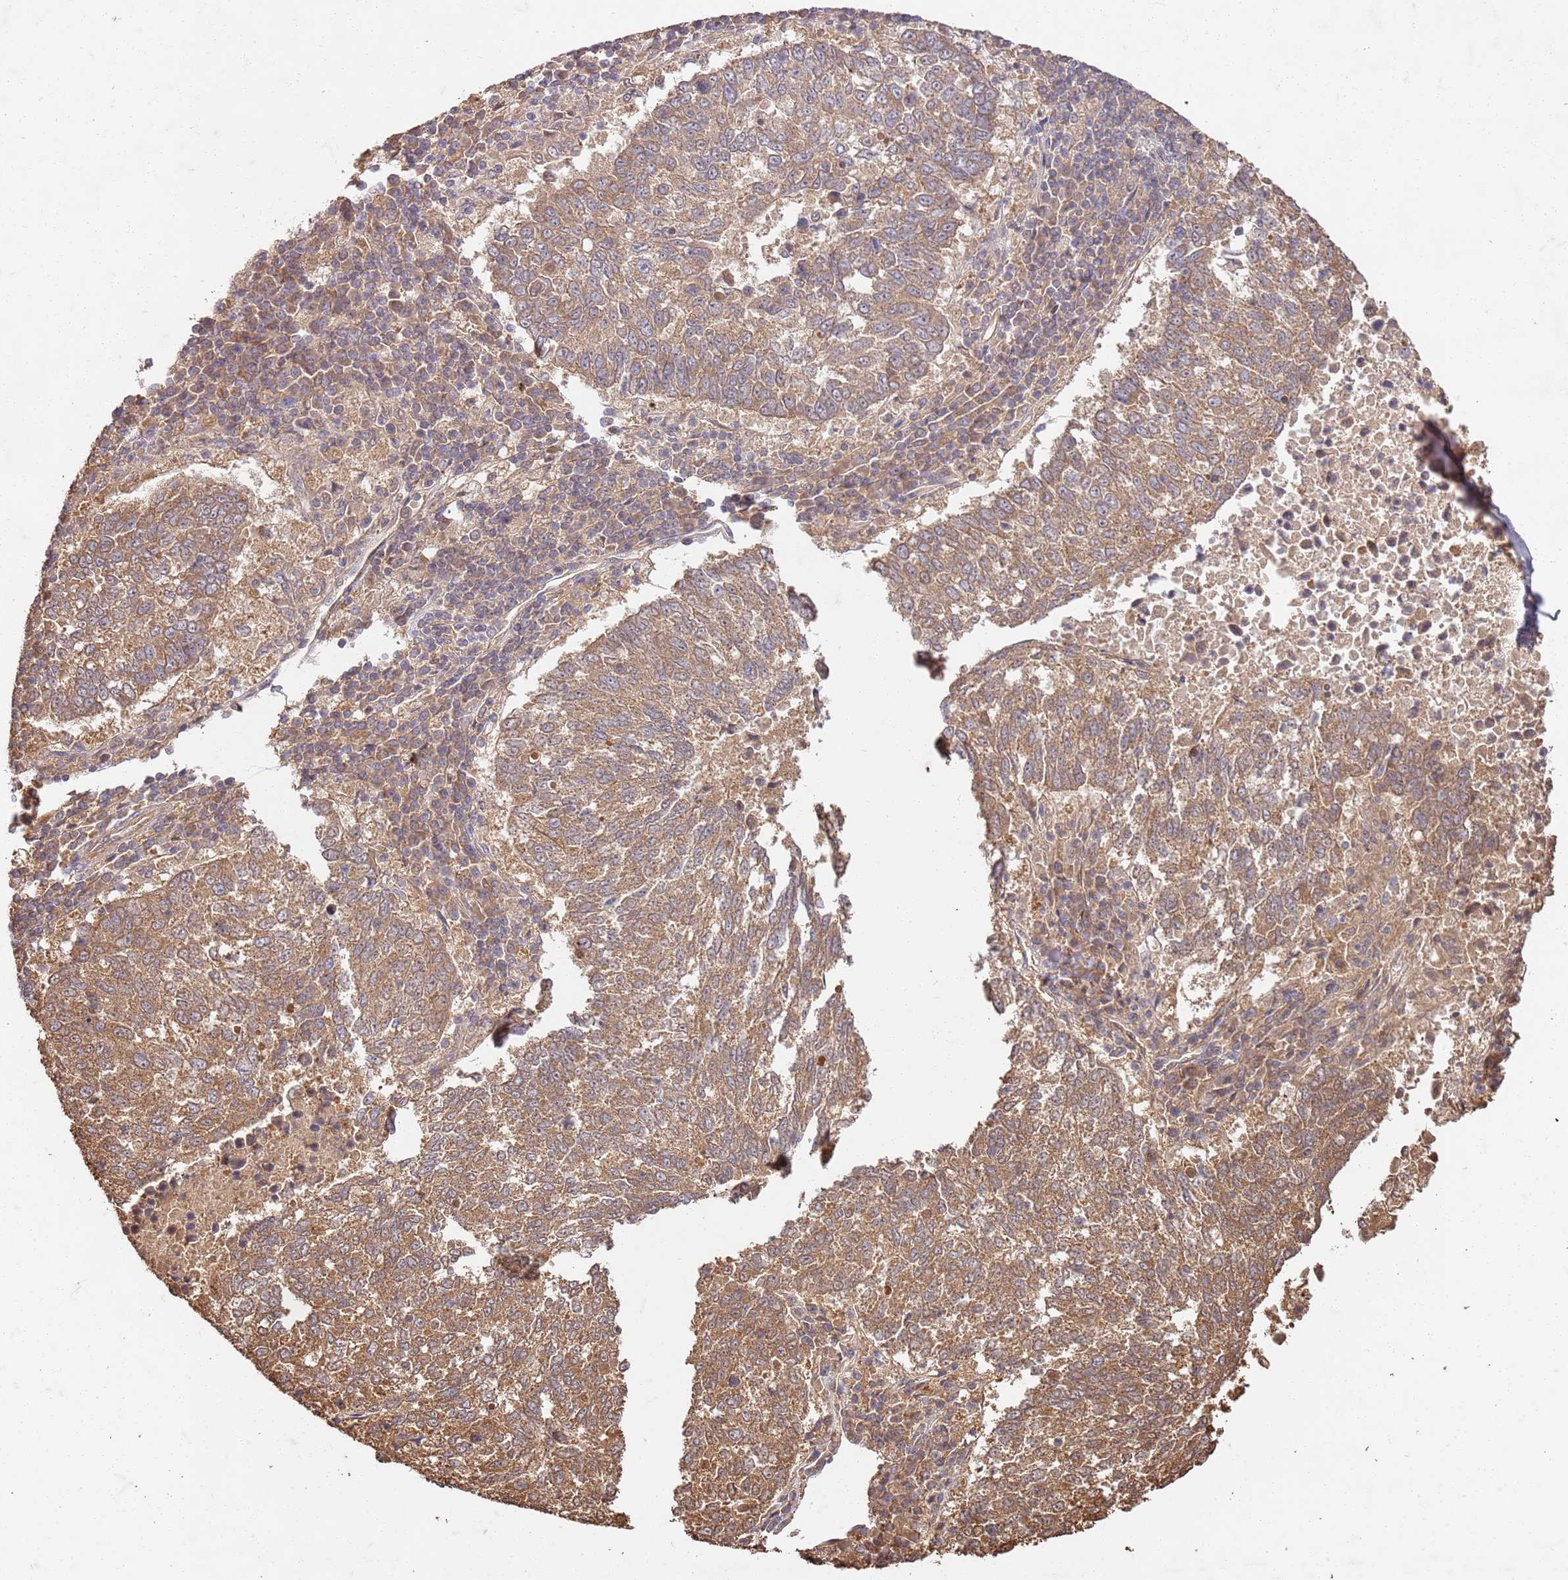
{"staining": {"intensity": "moderate", "quantity": ">75%", "location": "cytoplasmic/membranous"}, "tissue": "lung cancer", "cell_type": "Tumor cells", "image_type": "cancer", "snomed": [{"axis": "morphology", "description": "Squamous cell carcinoma, NOS"}, {"axis": "topography", "description": "Lung"}], "caption": "Squamous cell carcinoma (lung) was stained to show a protein in brown. There is medium levels of moderate cytoplasmic/membranous positivity in approximately >75% of tumor cells.", "gene": "UBE3A", "patient": {"sex": "male", "age": 73}}